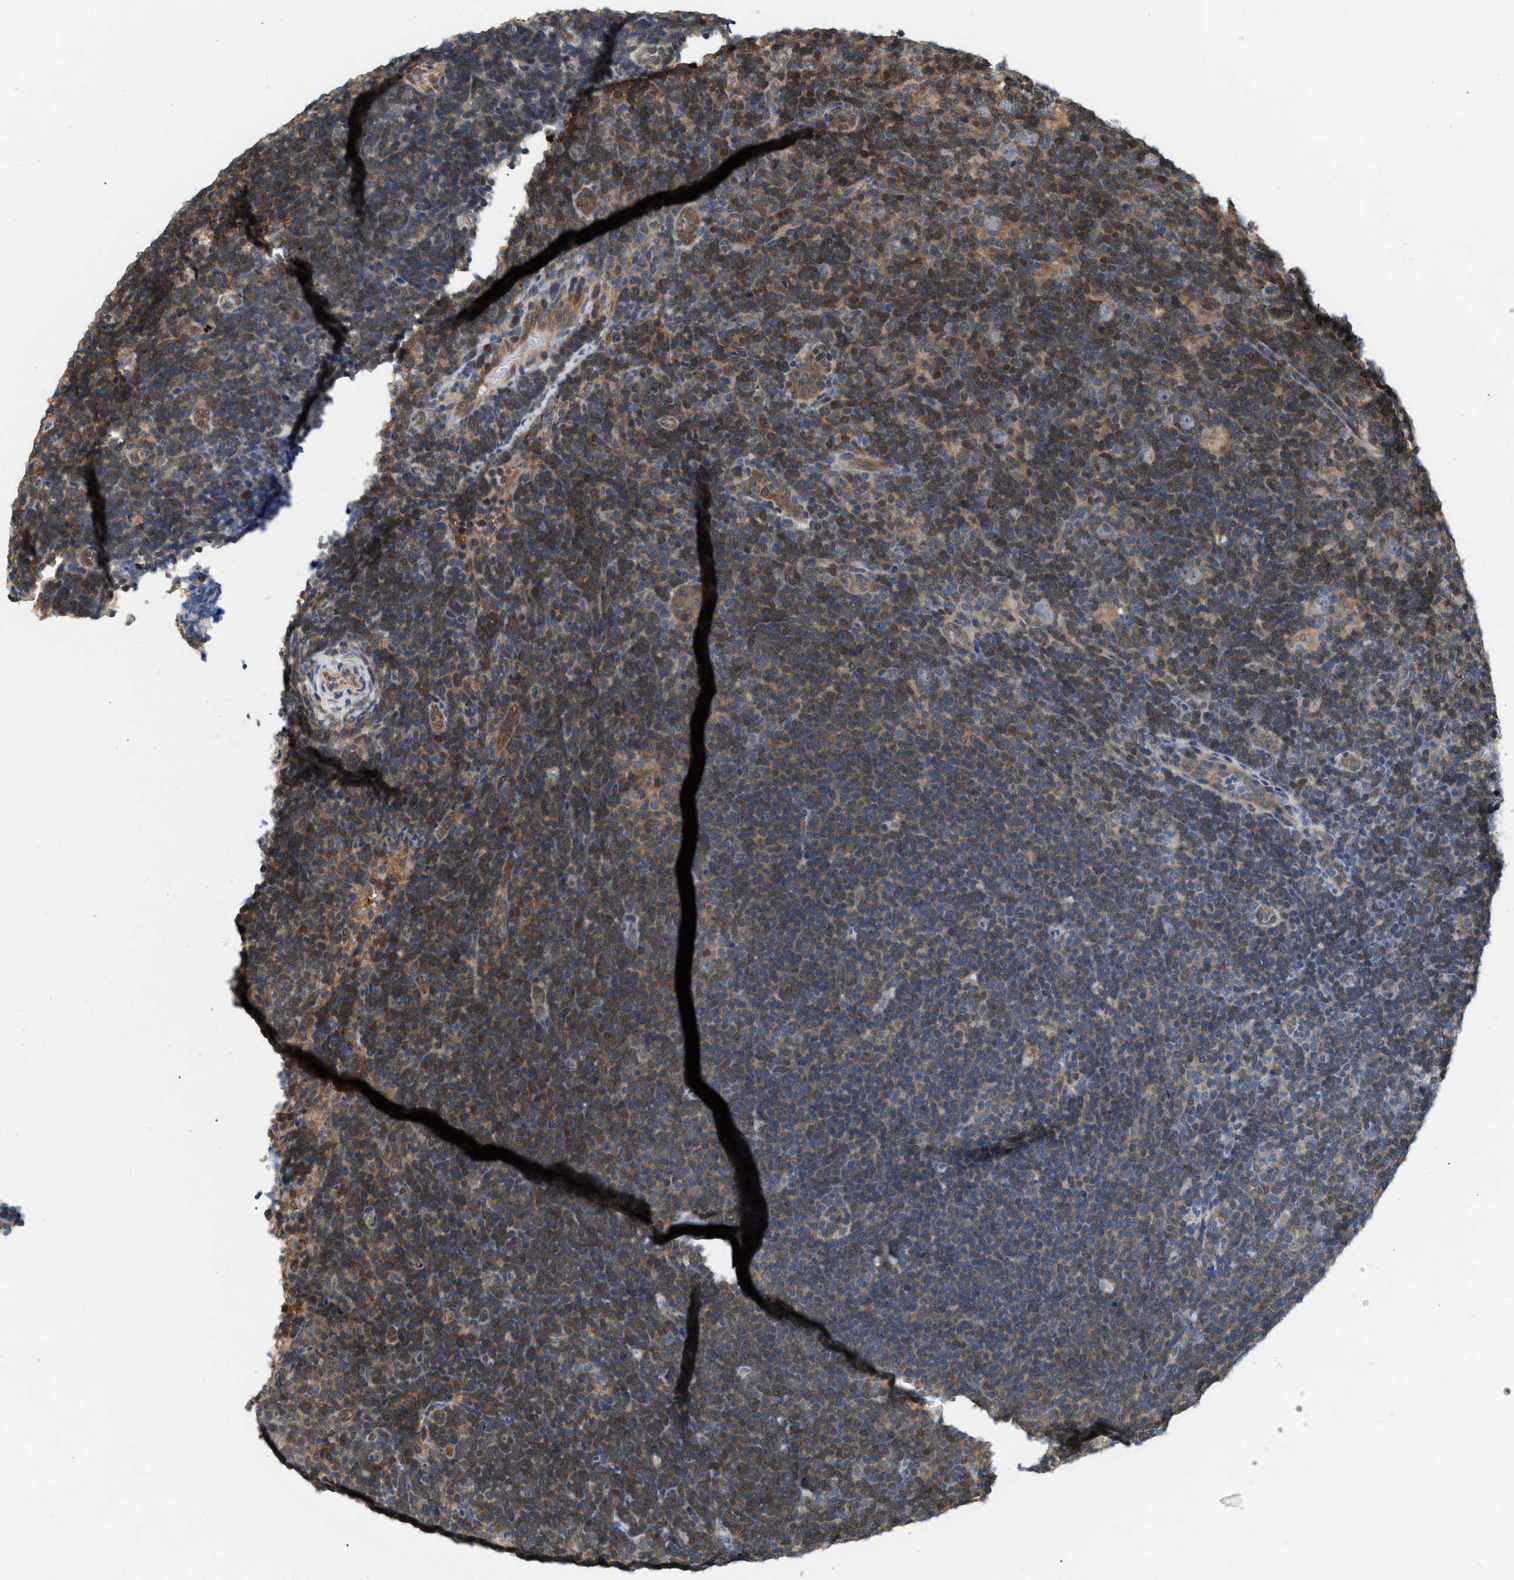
{"staining": {"intensity": "weak", "quantity": "25%-75%", "location": "cytoplasmic/membranous"}, "tissue": "lymphoma", "cell_type": "Tumor cells", "image_type": "cancer", "snomed": [{"axis": "morphology", "description": "Hodgkin's disease, NOS"}, {"axis": "topography", "description": "Lymph node"}], "caption": "Protein staining displays weak cytoplasmic/membranous positivity in about 25%-75% of tumor cells in Hodgkin's disease. (Stains: DAB in brown, nuclei in blue, Microscopy: brightfield microscopy at high magnification).", "gene": "GLOD4", "patient": {"sex": "female", "age": 57}}